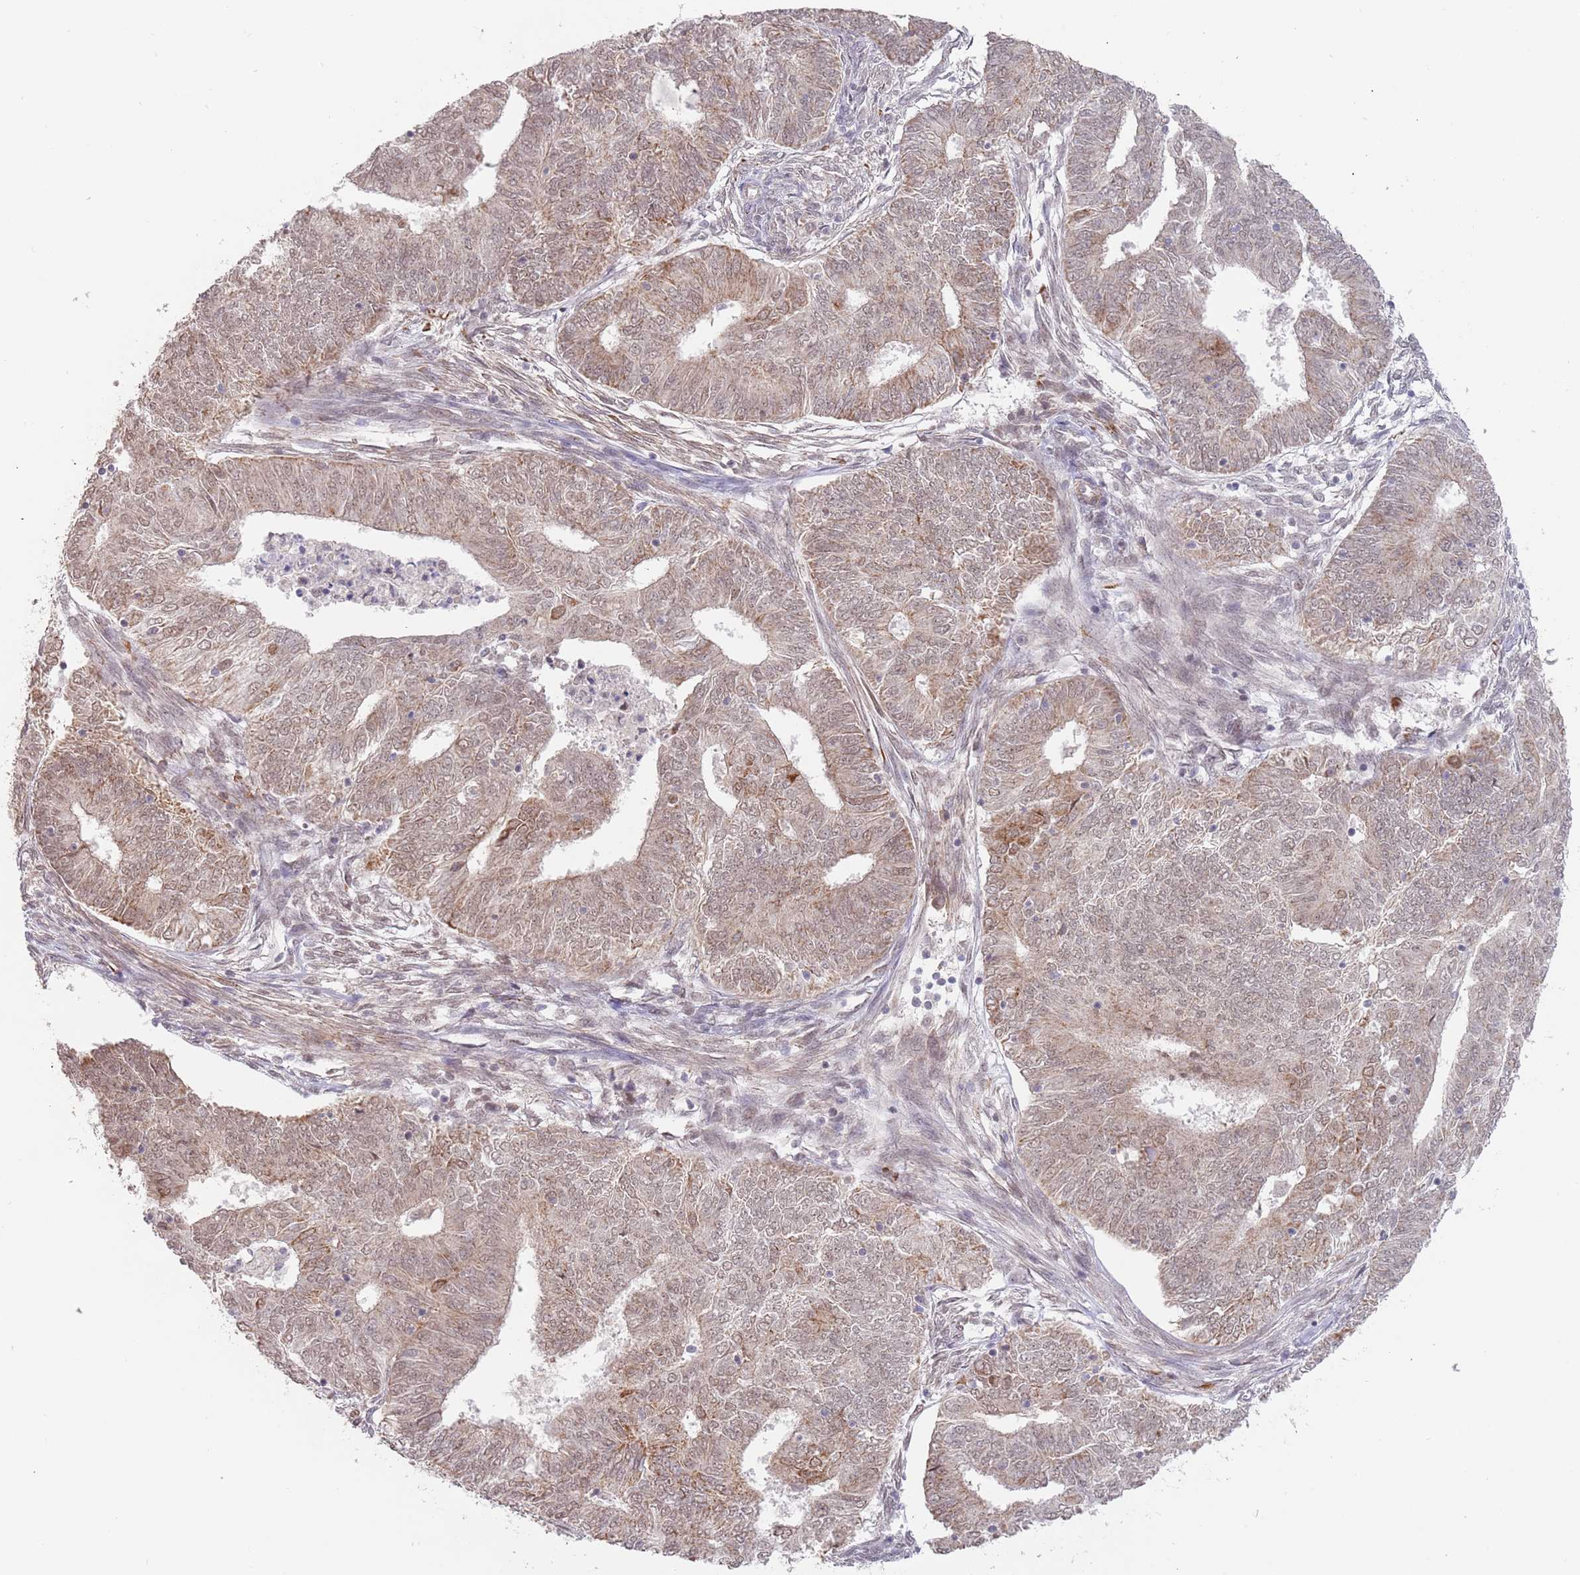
{"staining": {"intensity": "moderate", "quantity": ">75%", "location": "cytoplasmic/membranous,nuclear"}, "tissue": "endometrial cancer", "cell_type": "Tumor cells", "image_type": "cancer", "snomed": [{"axis": "morphology", "description": "Adenocarcinoma, NOS"}, {"axis": "topography", "description": "Endometrium"}], "caption": "DAB immunohistochemical staining of endometrial cancer demonstrates moderate cytoplasmic/membranous and nuclear protein staining in approximately >75% of tumor cells. (brown staining indicates protein expression, while blue staining denotes nuclei).", "gene": "UQCC3", "patient": {"sex": "female", "age": 62}}